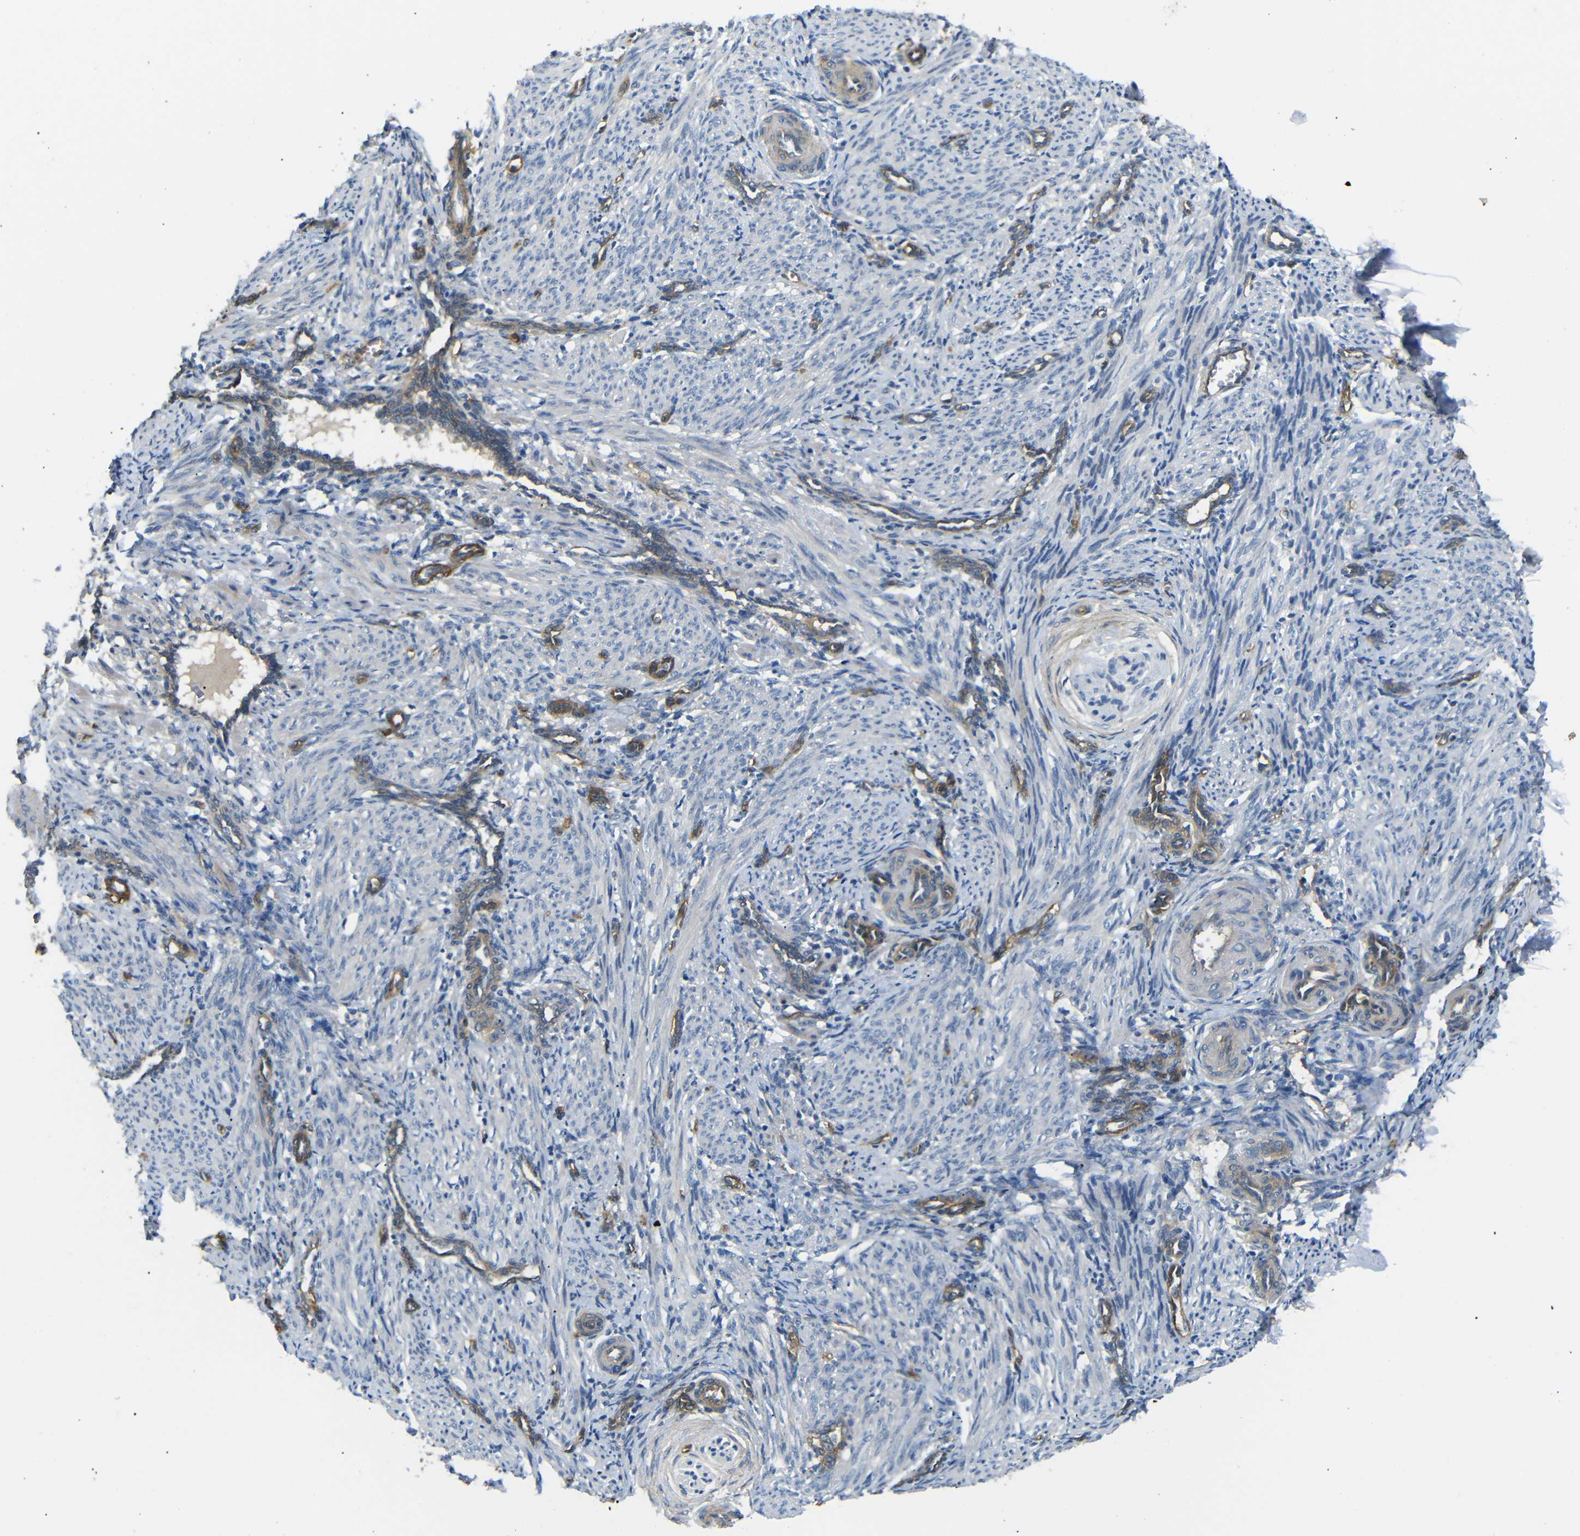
{"staining": {"intensity": "negative", "quantity": "none", "location": "none"}, "tissue": "smooth muscle", "cell_type": "Smooth muscle cells", "image_type": "normal", "snomed": [{"axis": "morphology", "description": "Normal tissue, NOS"}, {"axis": "topography", "description": "Endometrium"}], "caption": "Immunohistochemistry (IHC) photomicrograph of benign human smooth muscle stained for a protein (brown), which shows no expression in smooth muscle cells.", "gene": "MYO1B", "patient": {"sex": "female", "age": 33}}